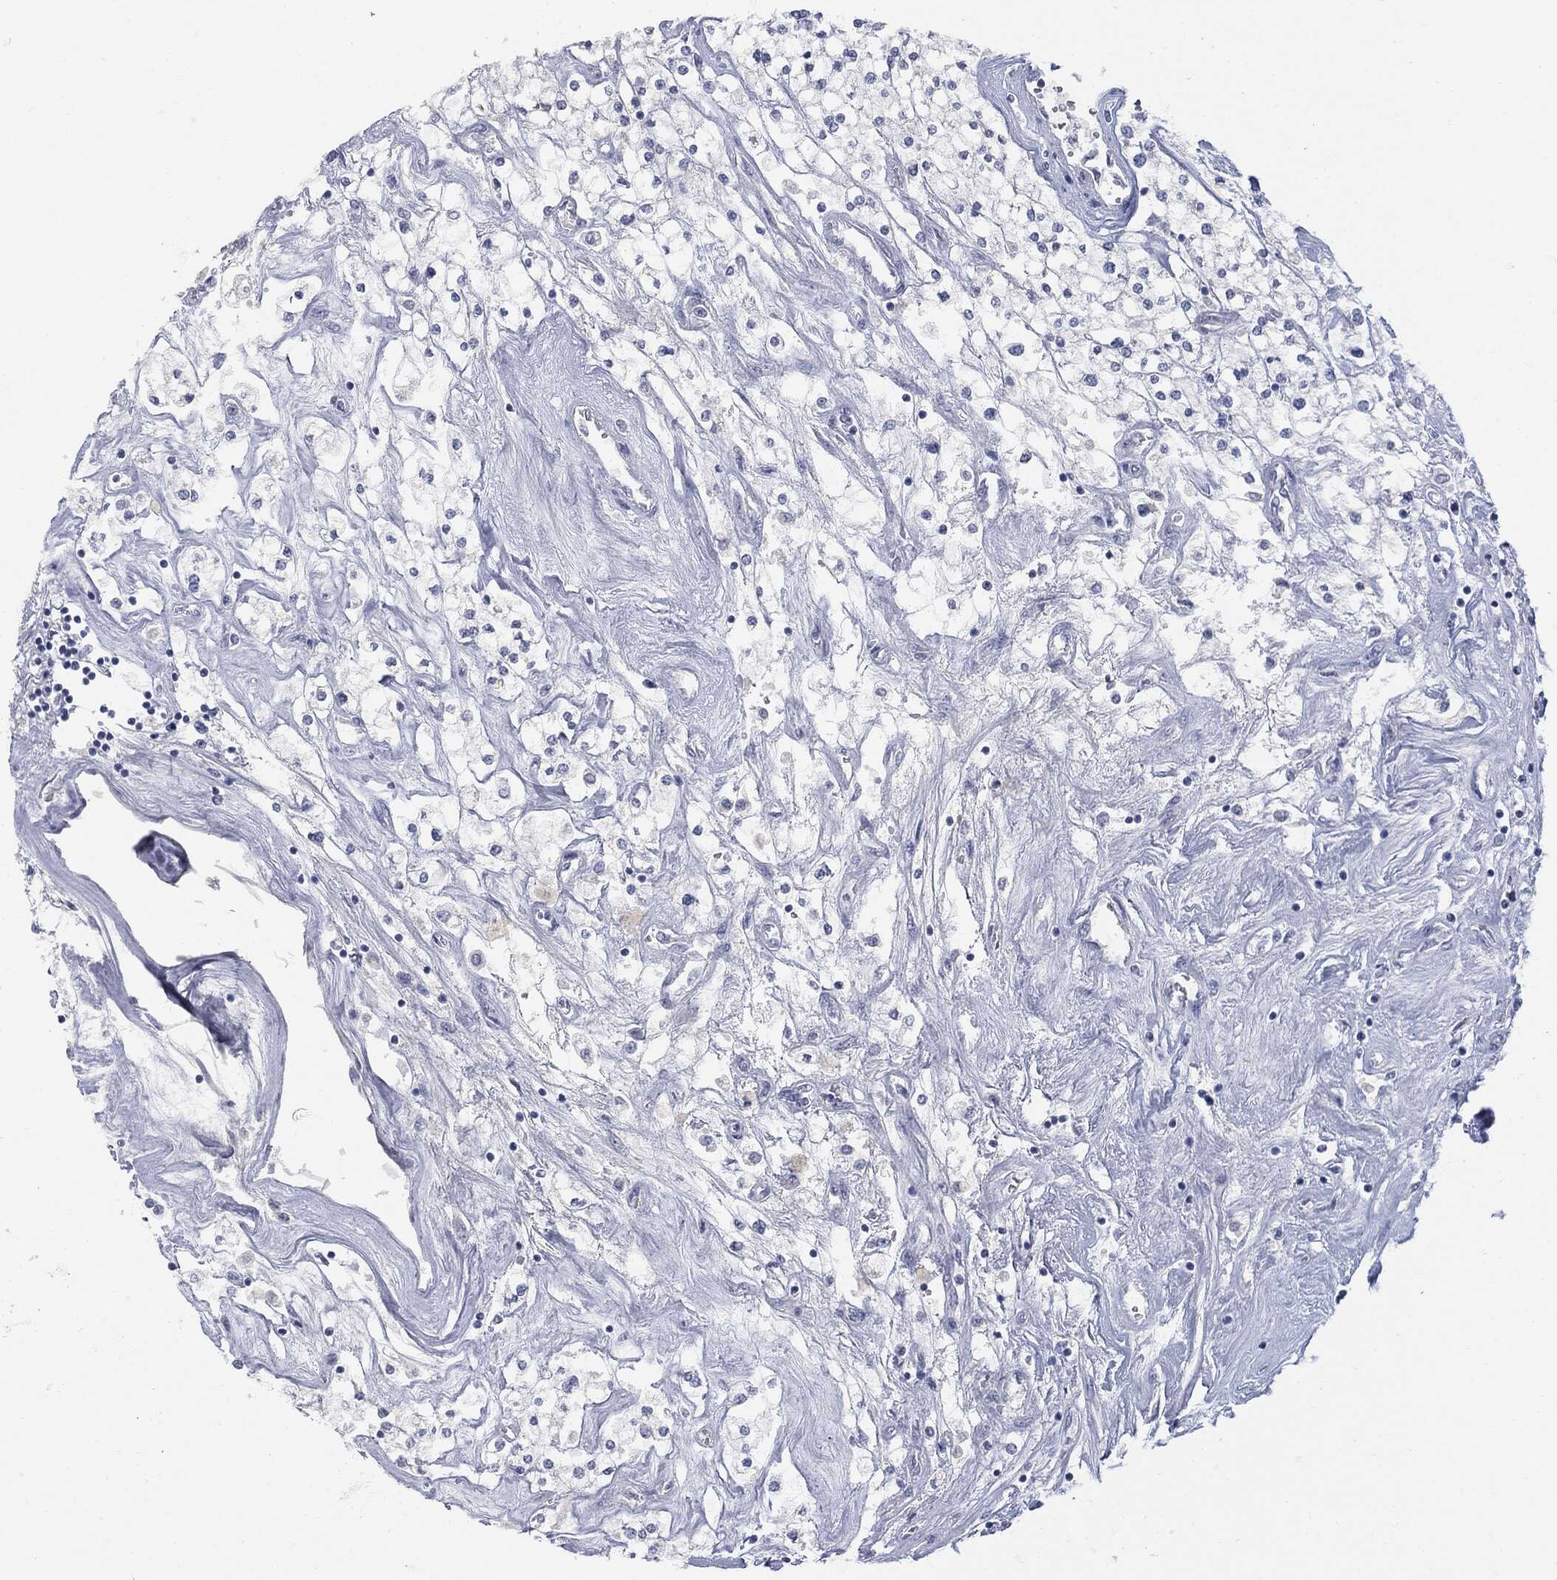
{"staining": {"intensity": "negative", "quantity": "none", "location": "none"}, "tissue": "renal cancer", "cell_type": "Tumor cells", "image_type": "cancer", "snomed": [{"axis": "morphology", "description": "Adenocarcinoma, NOS"}, {"axis": "topography", "description": "Kidney"}], "caption": "This is an immunohistochemistry (IHC) photomicrograph of renal cancer. There is no expression in tumor cells.", "gene": "UBE2C", "patient": {"sex": "male", "age": 80}}